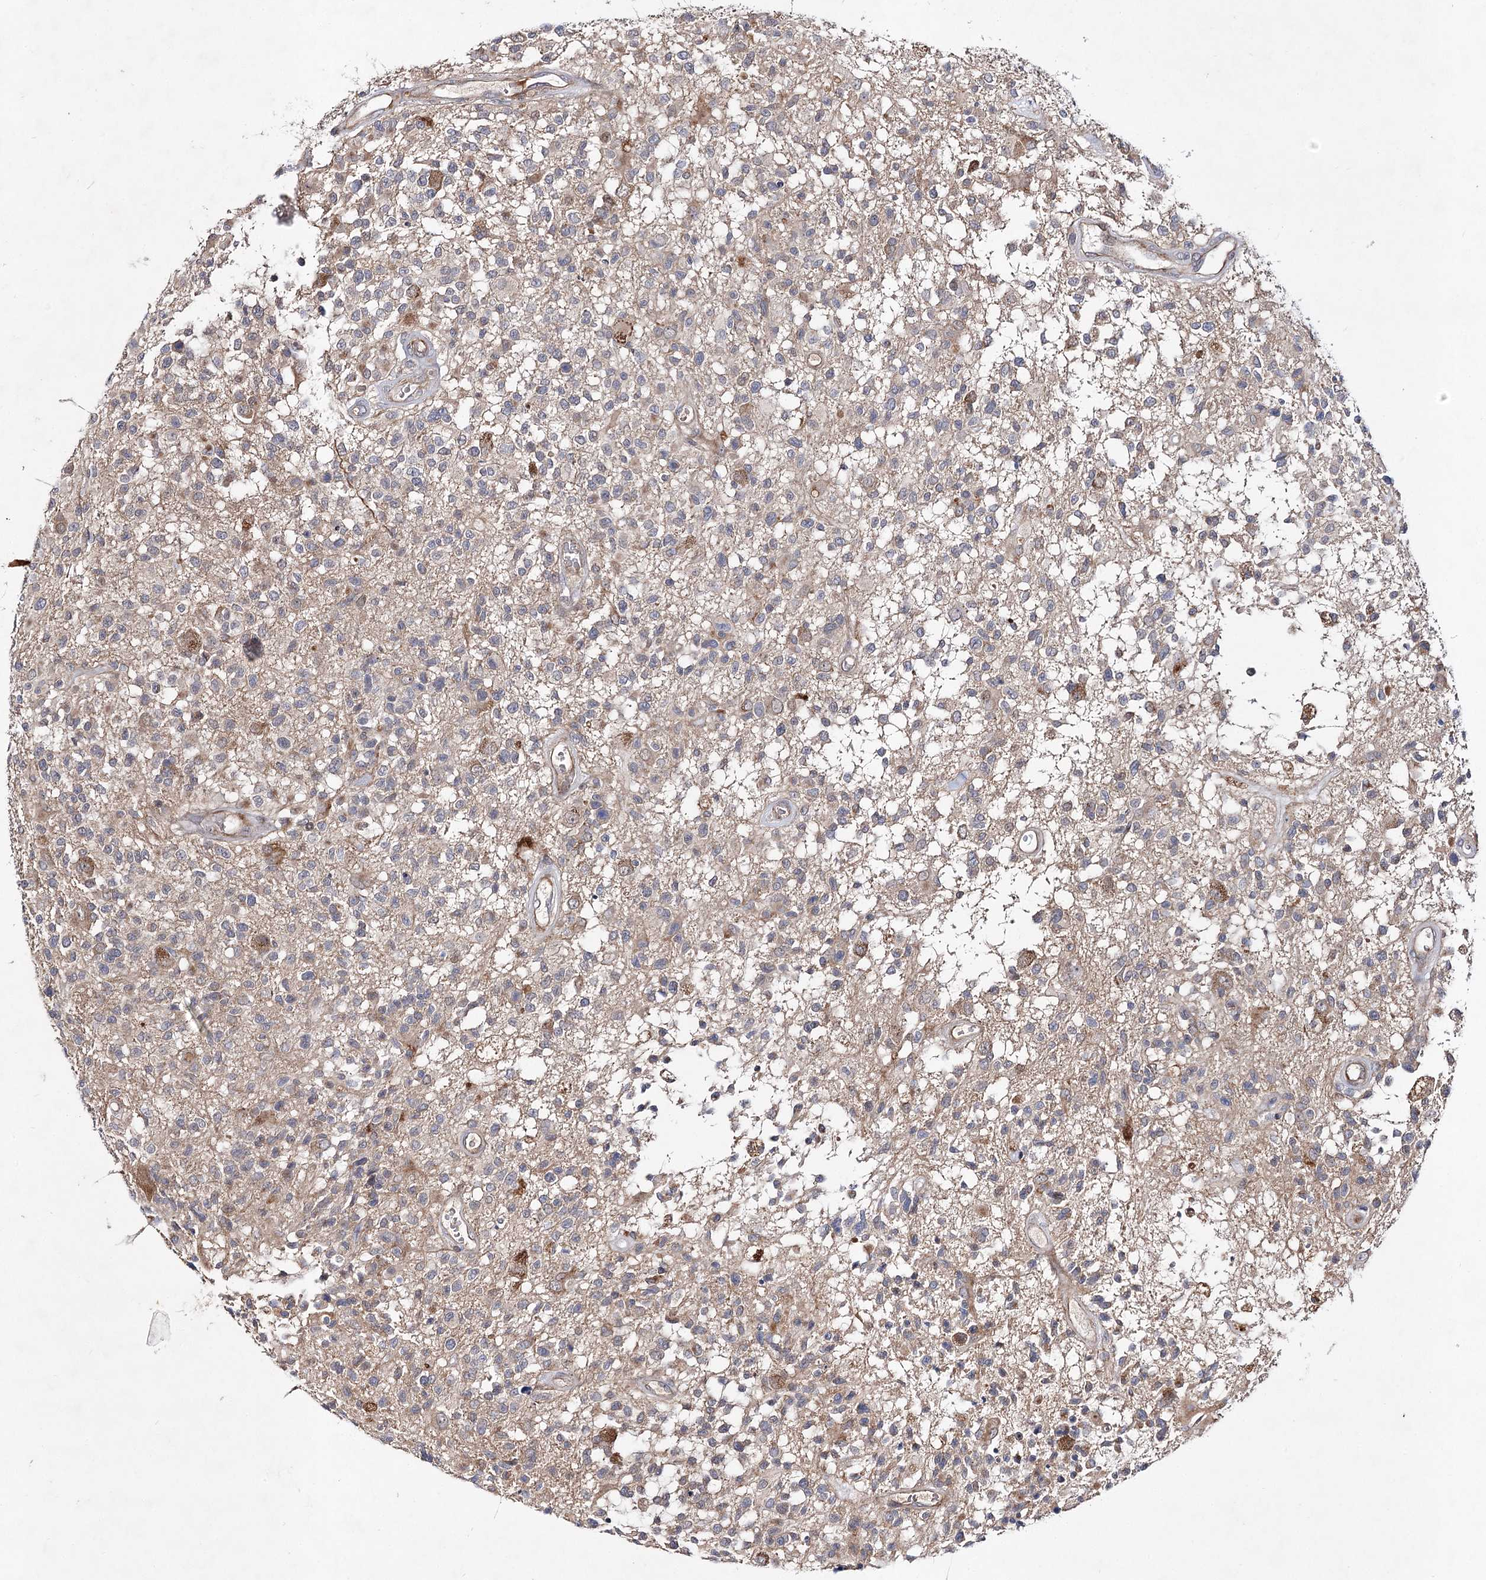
{"staining": {"intensity": "weak", "quantity": "<25%", "location": "cytoplasmic/membranous"}, "tissue": "glioma", "cell_type": "Tumor cells", "image_type": "cancer", "snomed": [{"axis": "morphology", "description": "Glioma, malignant, High grade"}, {"axis": "morphology", "description": "Glioblastoma, NOS"}, {"axis": "topography", "description": "Brain"}], "caption": "DAB immunohistochemical staining of human glioblastoma displays no significant positivity in tumor cells.", "gene": "ARHGAP32", "patient": {"sex": "male", "age": 60}}